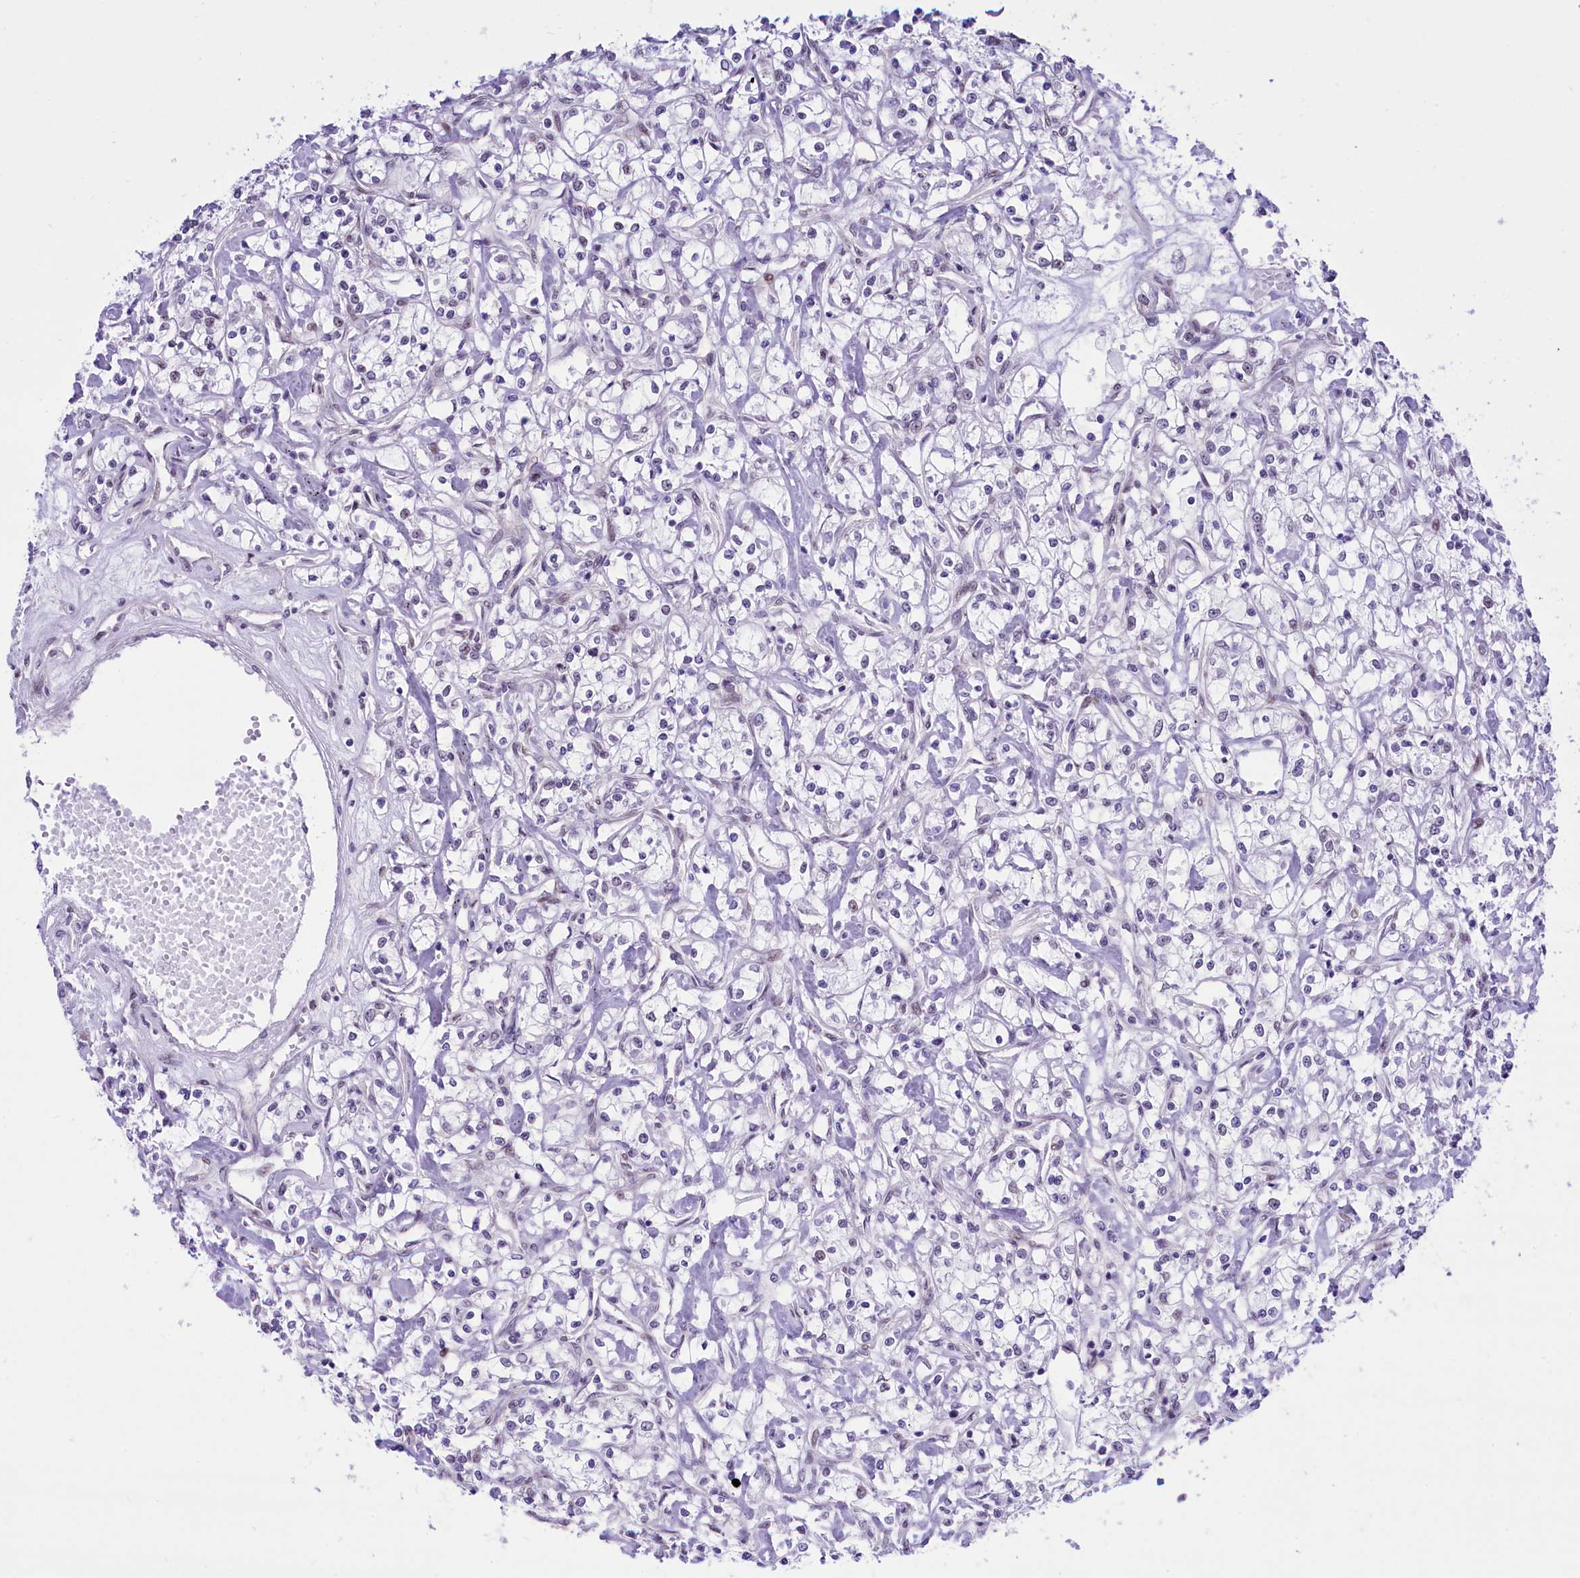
{"staining": {"intensity": "negative", "quantity": "none", "location": "none"}, "tissue": "renal cancer", "cell_type": "Tumor cells", "image_type": "cancer", "snomed": [{"axis": "morphology", "description": "Adenocarcinoma, NOS"}, {"axis": "topography", "description": "Kidney"}], "caption": "Immunohistochemistry (IHC) of human renal cancer (adenocarcinoma) demonstrates no positivity in tumor cells.", "gene": "RPS6KB1", "patient": {"sex": "female", "age": 59}}